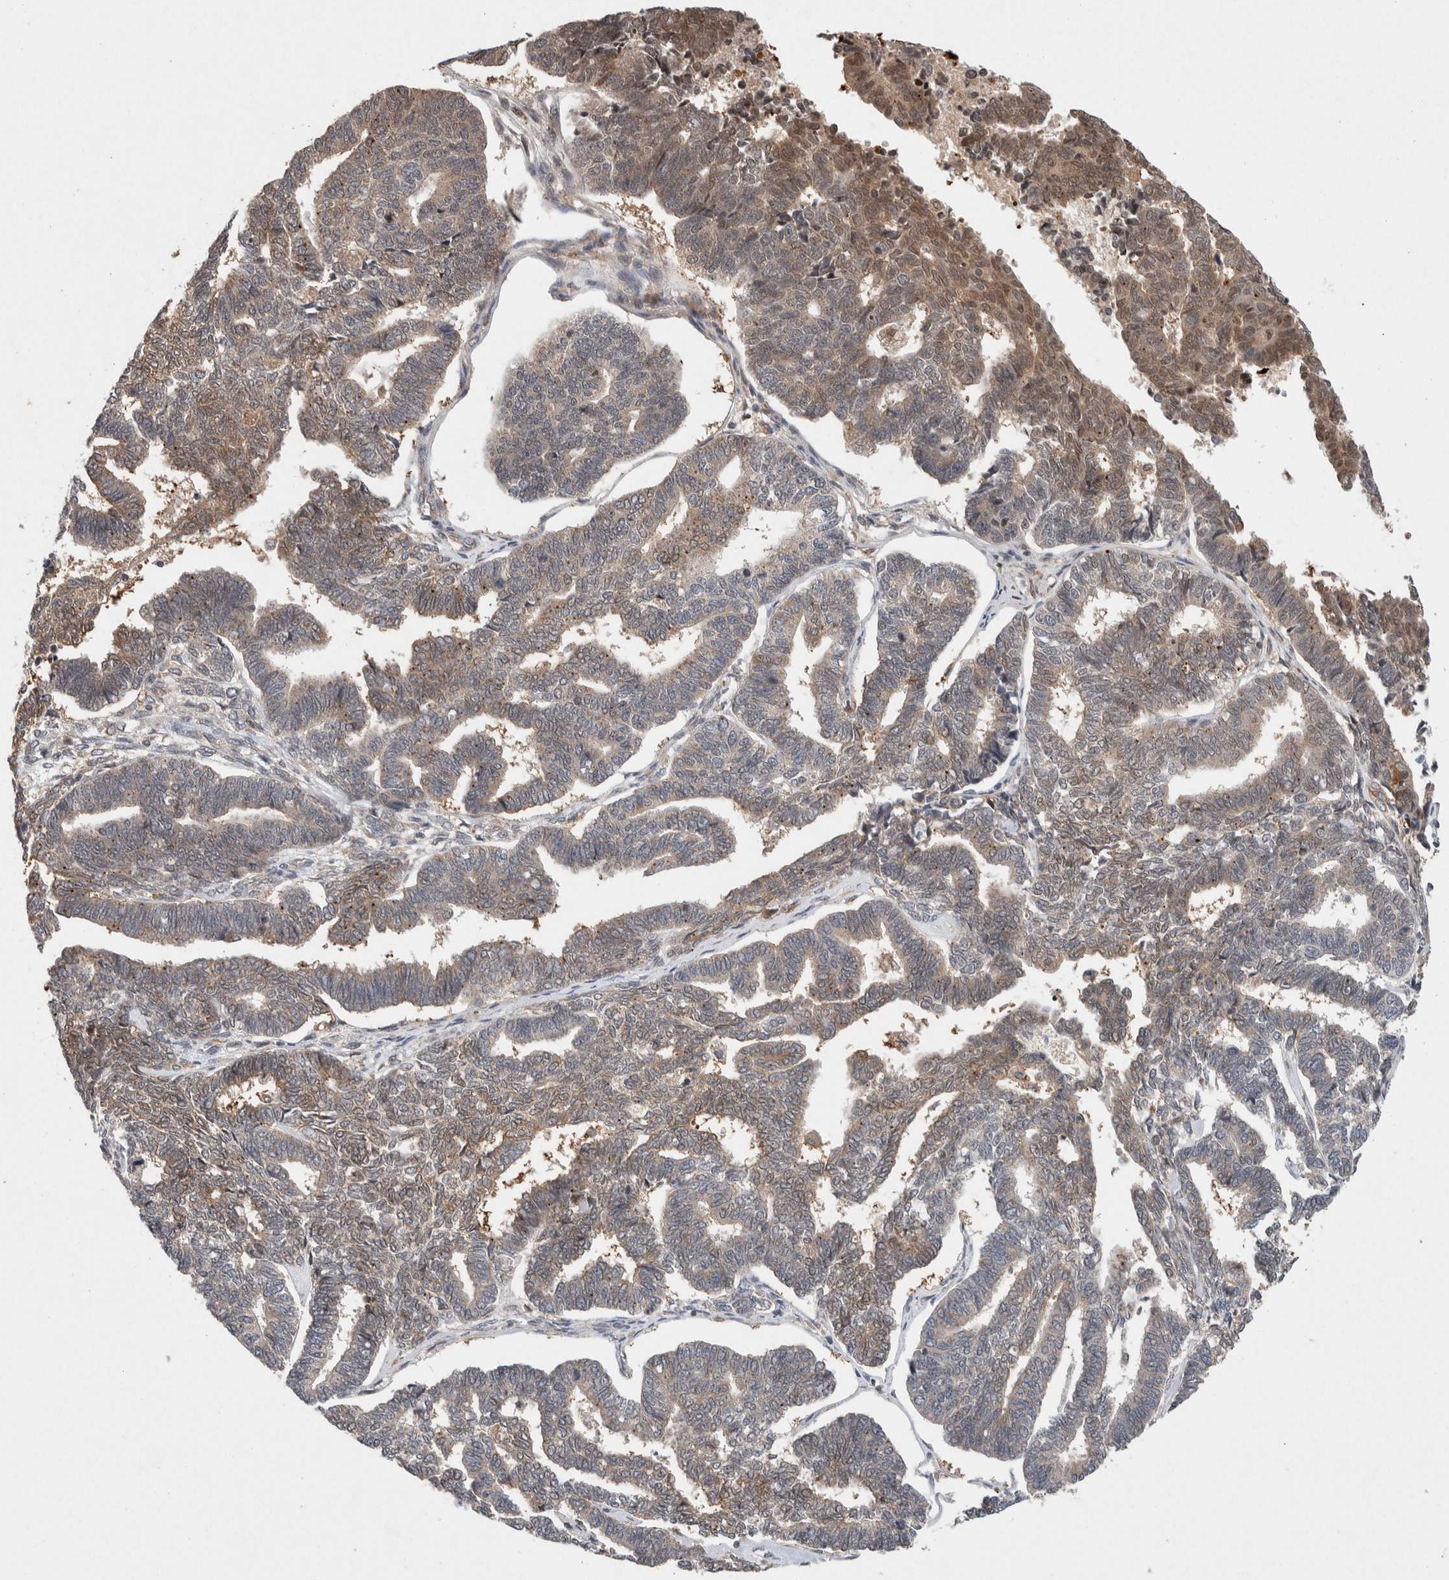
{"staining": {"intensity": "weak", "quantity": ">75%", "location": "cytoplasmic/membranous"}, "tissue": "endometrial cancer", "cell_type": "Tumor cells", "image_type": "cancer", "snomed": [{"axis": "morphology", "description": "Adenocarcinoma, NOS"}, {"axis": "topography", "description": "Endometrium"}], "caption": "Immunohistochemistry photomicrograph of neoplastic tissue: endometrial cancer stained using IHC reveals low levels of weak protein expression localized specifically in the cytoplasmic/membranous of tumor cells, appearing as a cytoplasmic/membranous brown color.", "gene": "KCNK1", "patient": {"sex": "female", "age": 70}}